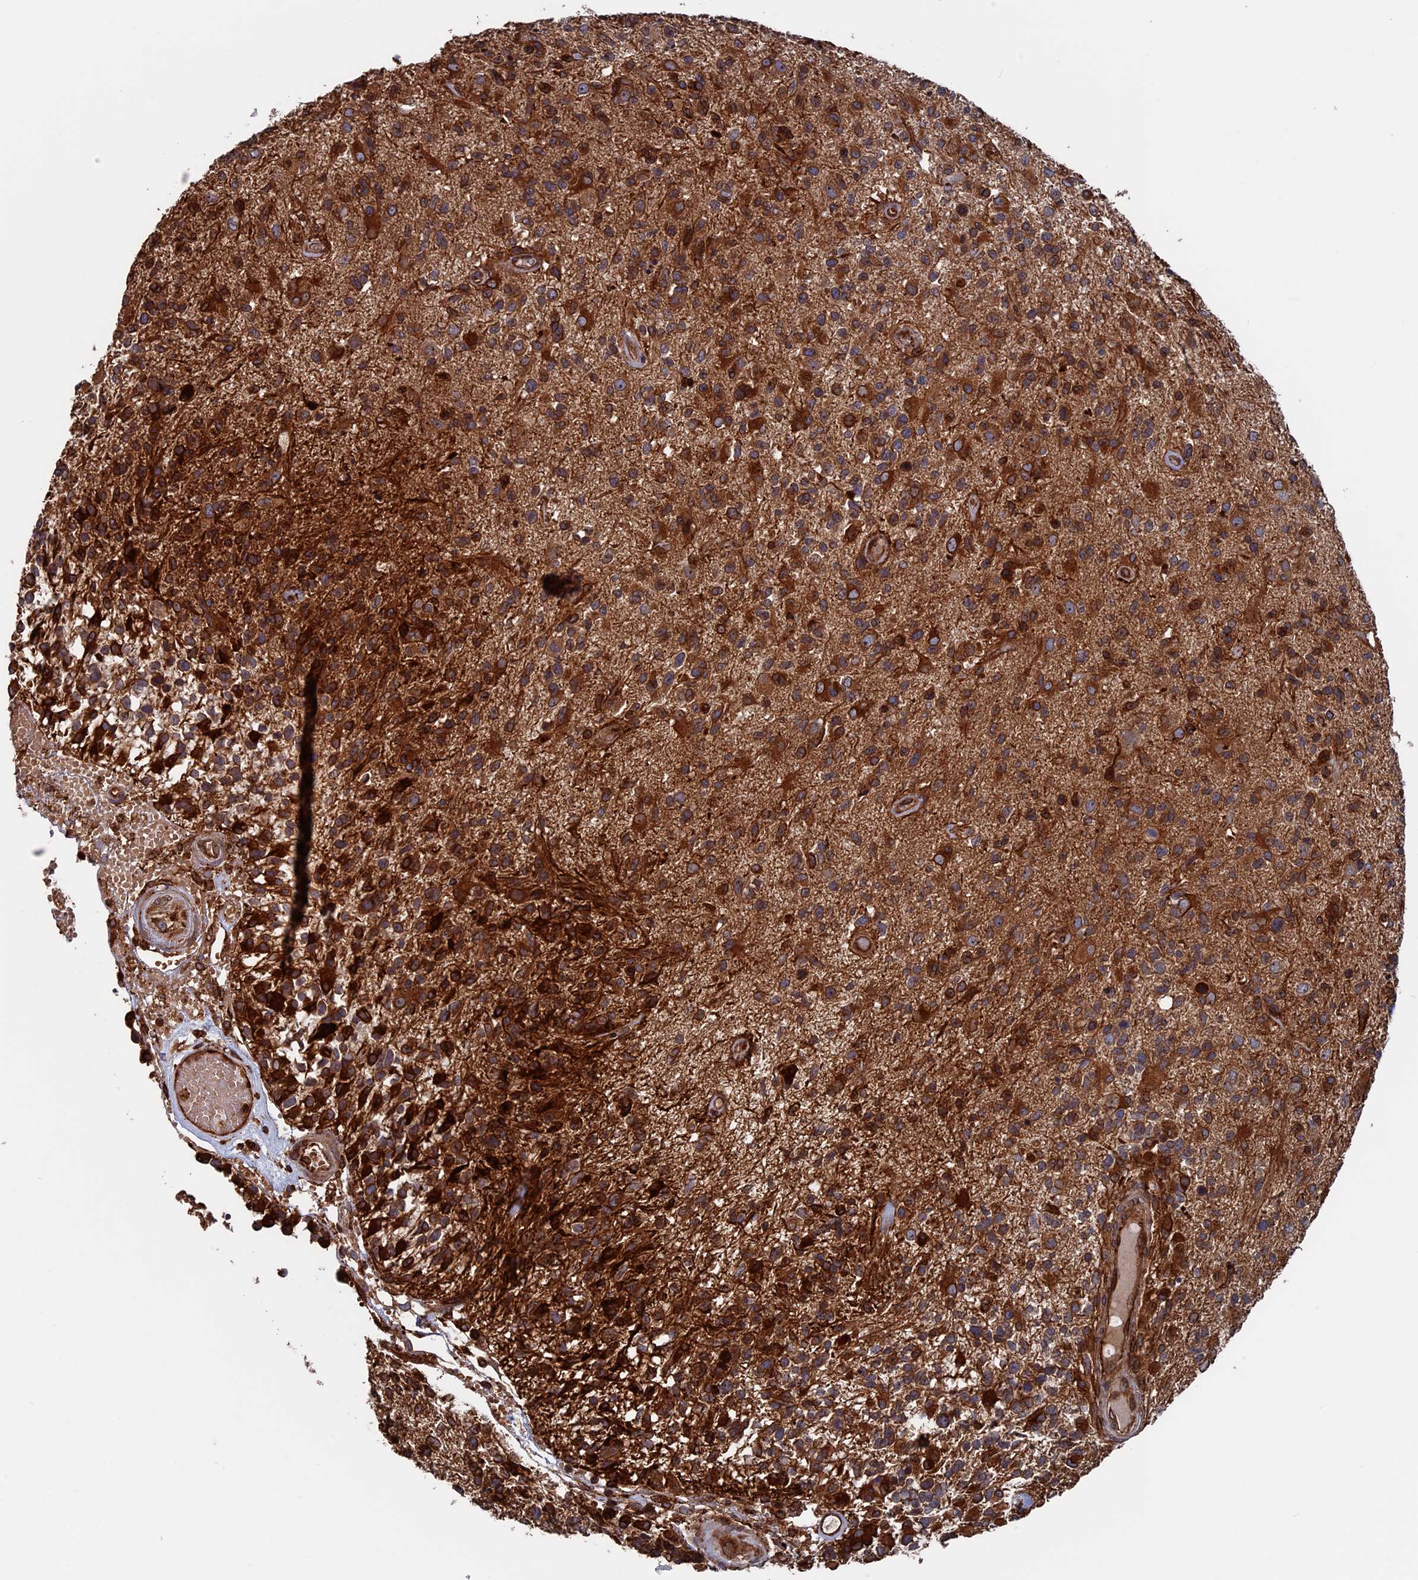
{"staining": {"intensity": "strong", "quantity": ">75%", "location": "cytoplasmic/membranous"}, "tissue": "glioma", "cell_type": "Tumor cells", "image_type": "cancer", "snomed": [{"axis": "morphology", "description": "Glioma, malignant, High grade"}, {"axis": "morphology", "description": "Glioblastoma, NOS"}, {"axis": "topography", "description": "Brain"}], "caption": "Tumor cells show high levels of strong cytoplasmic/membranous staining in about >75% of cells in human glioma.", "gene": "RPUSD1", "patient": {"sex": "male", "age": 60}}